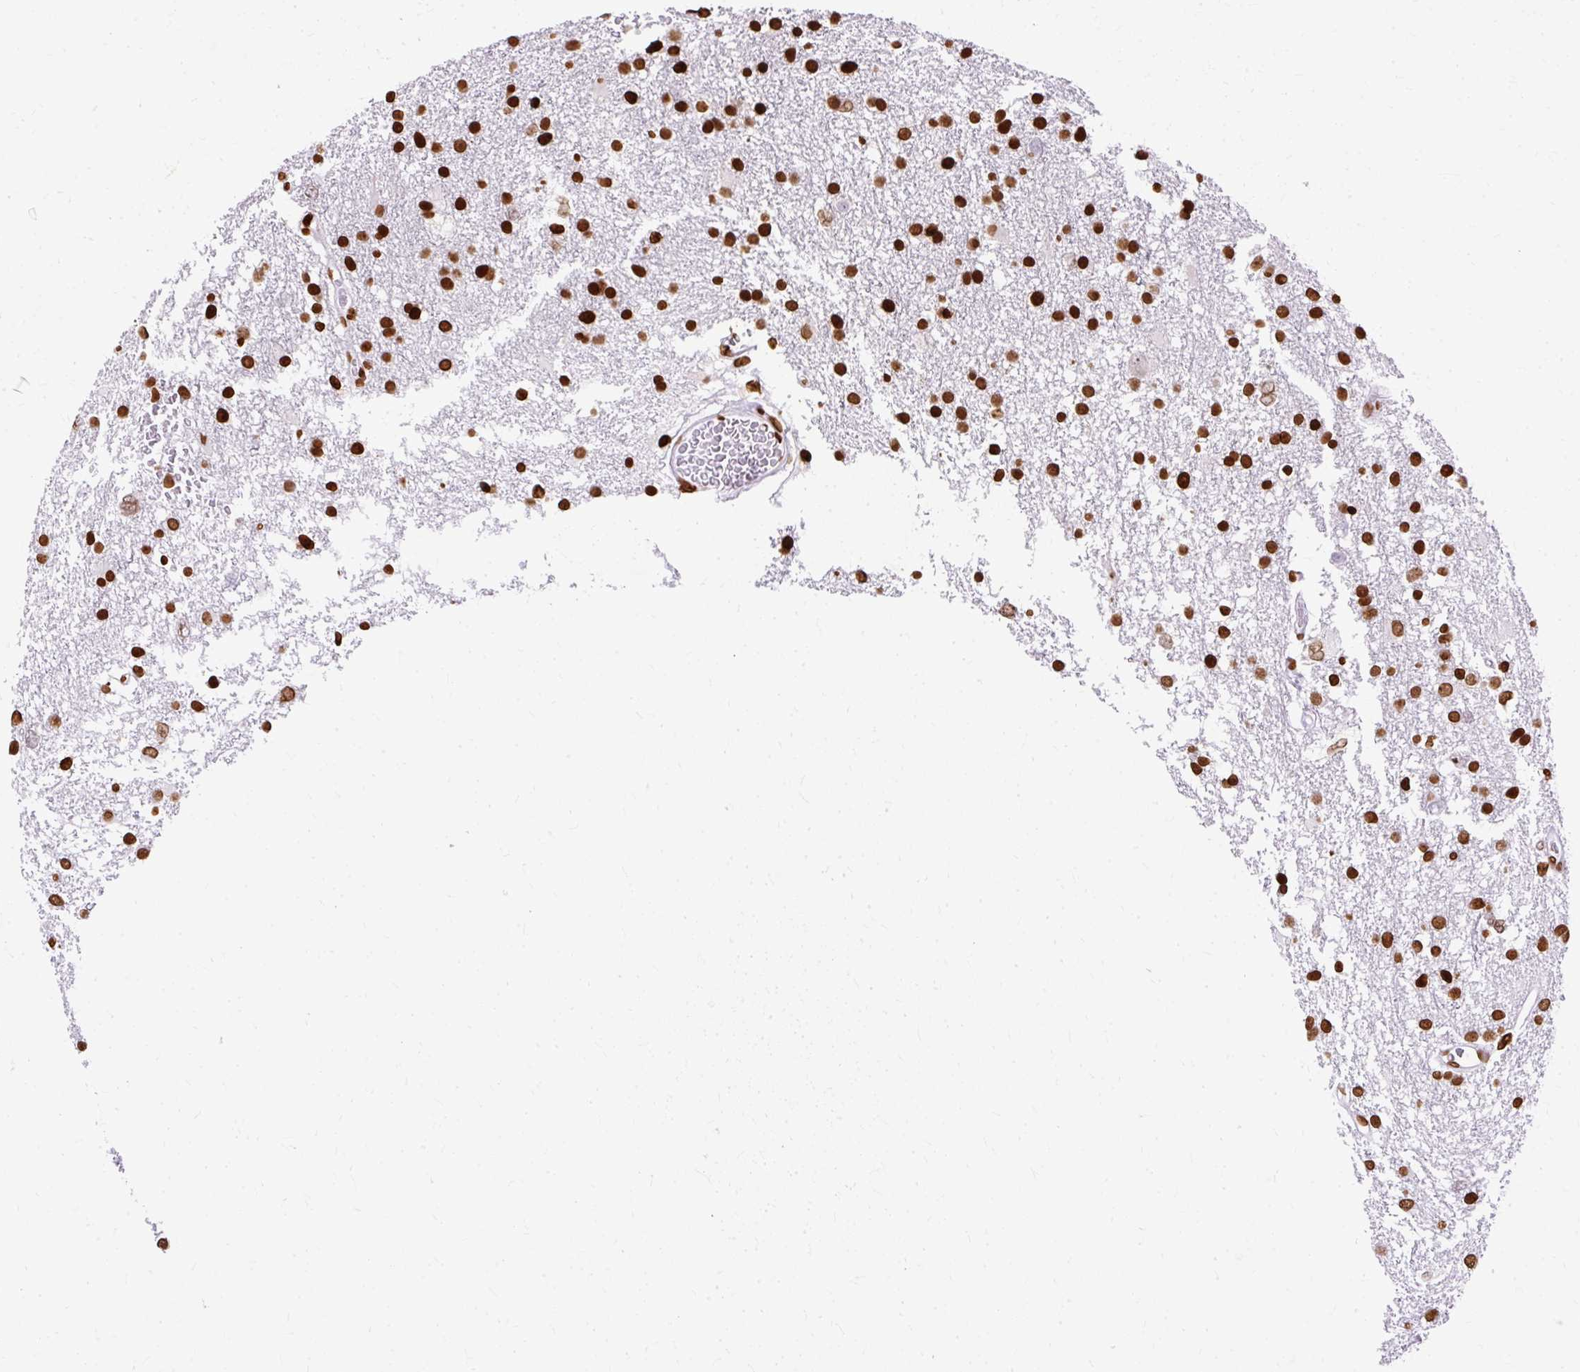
{"staining": {"intensity": "strong", "quantity": ">75%", "location": "nuclear"}, "tissue": "glioma", "cell_type": "Tumor cells", "image_type": "cancer", "snomed": [{"axis": "morphology", "description": "Glioma, malignant, High grade"}, {"axis": "topography", "description": "Brain"}], "caption": "Immunohistochemistry (DAB (3,3'-diaminobenzidine)) staining of human glioma exhibits strong nuclear protein expression in approximately >75% of tumor cells. (DAB (3,3'-diaminobenzidine) IHC, brown staining for protein, blue staining for nuclei).", "gene": "TMEM184C", "patient": {"sex": "male", "age": 61}}